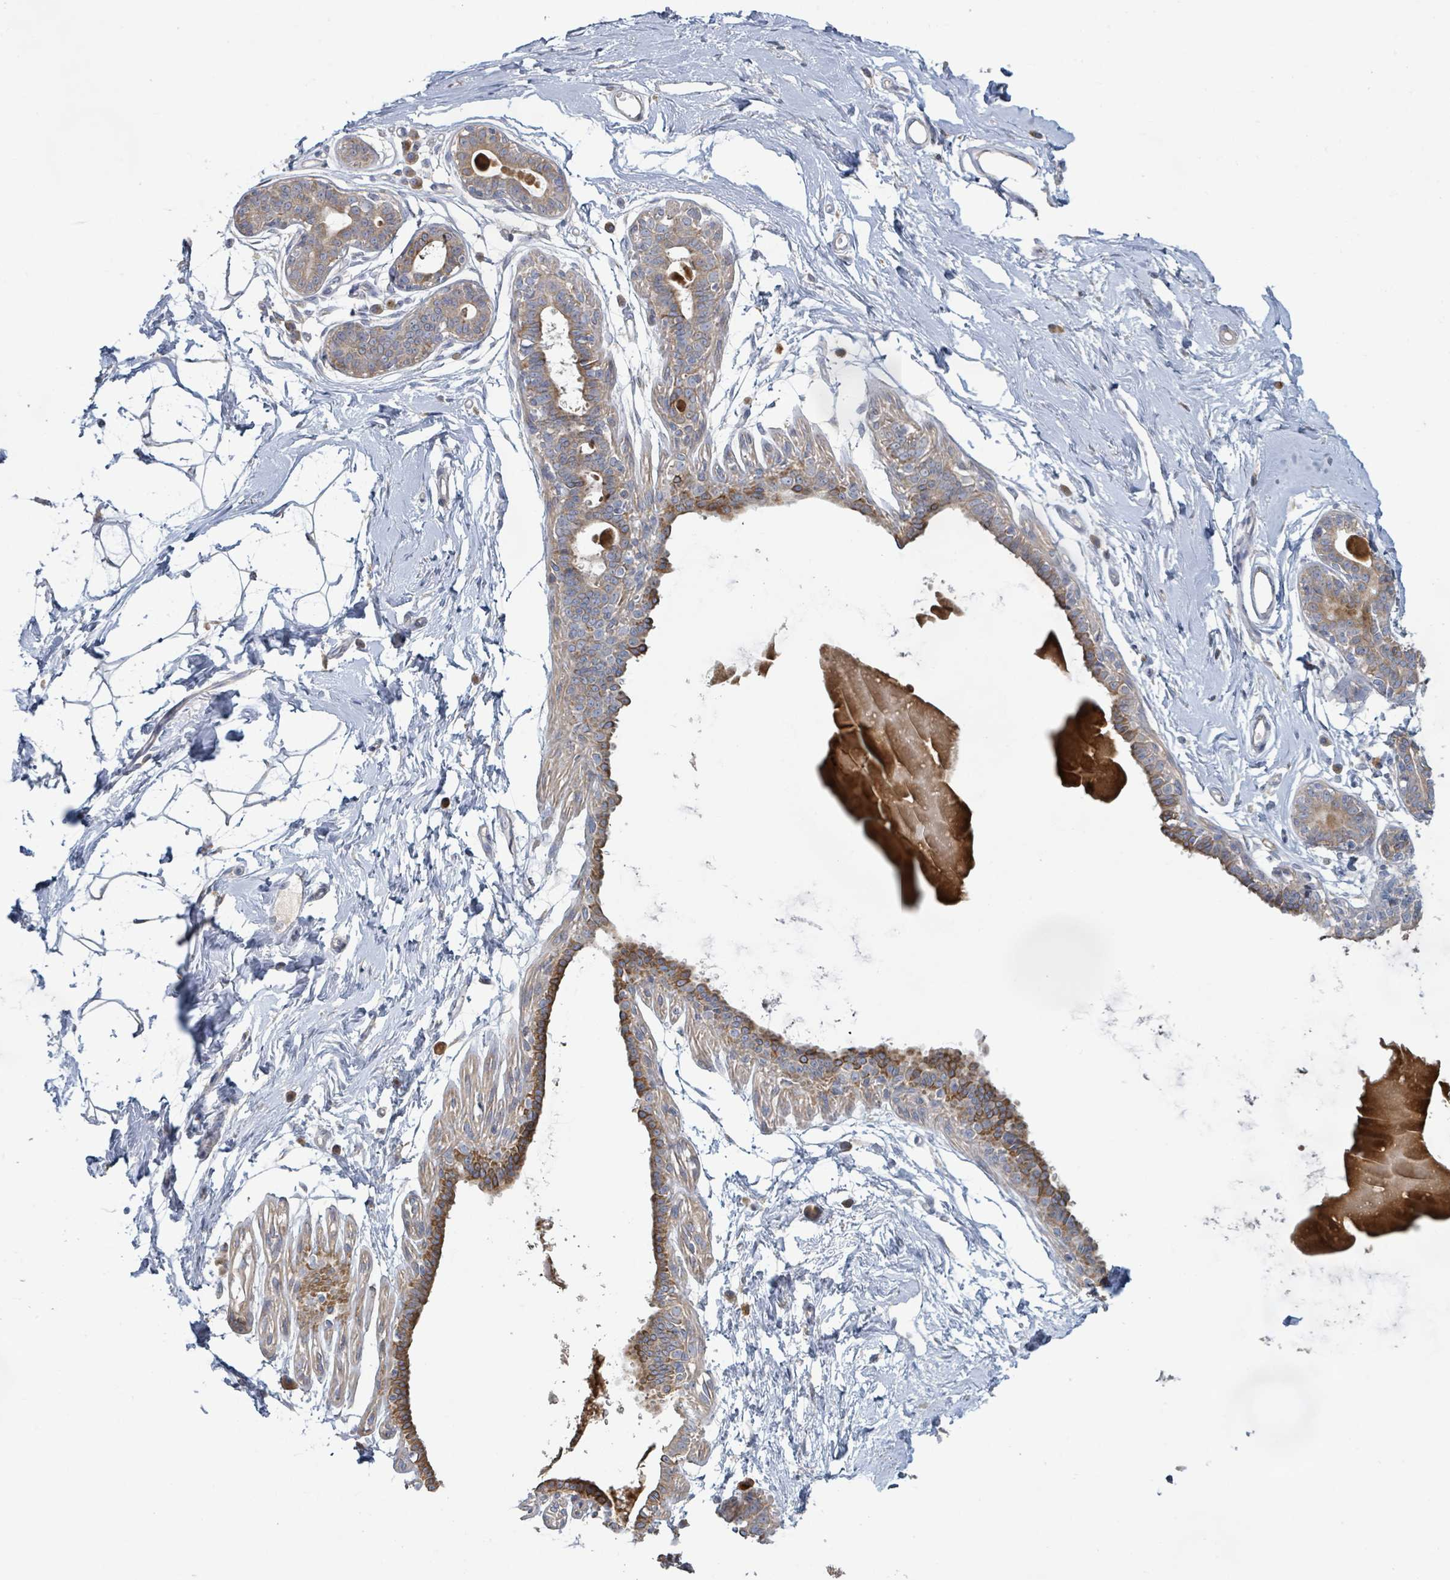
{"staining": {"intensity": "negative", "quantity": "none", "location": "none"}, "tissue": "breast", "cell_type": "Adipocytes", "image_type": "normal", "snomed": [{"axis": "morphology", "description": "Normal tissue, NOS"}, {"axis": "topography", "description": "Breast"}], "caption": "This is an immunohistochemistry (IHC) photomicrograph of normal breast. There is no staining in adipocytes.", "gene": "KCNS2", "patient": {"sex": "female", "age": 45}}